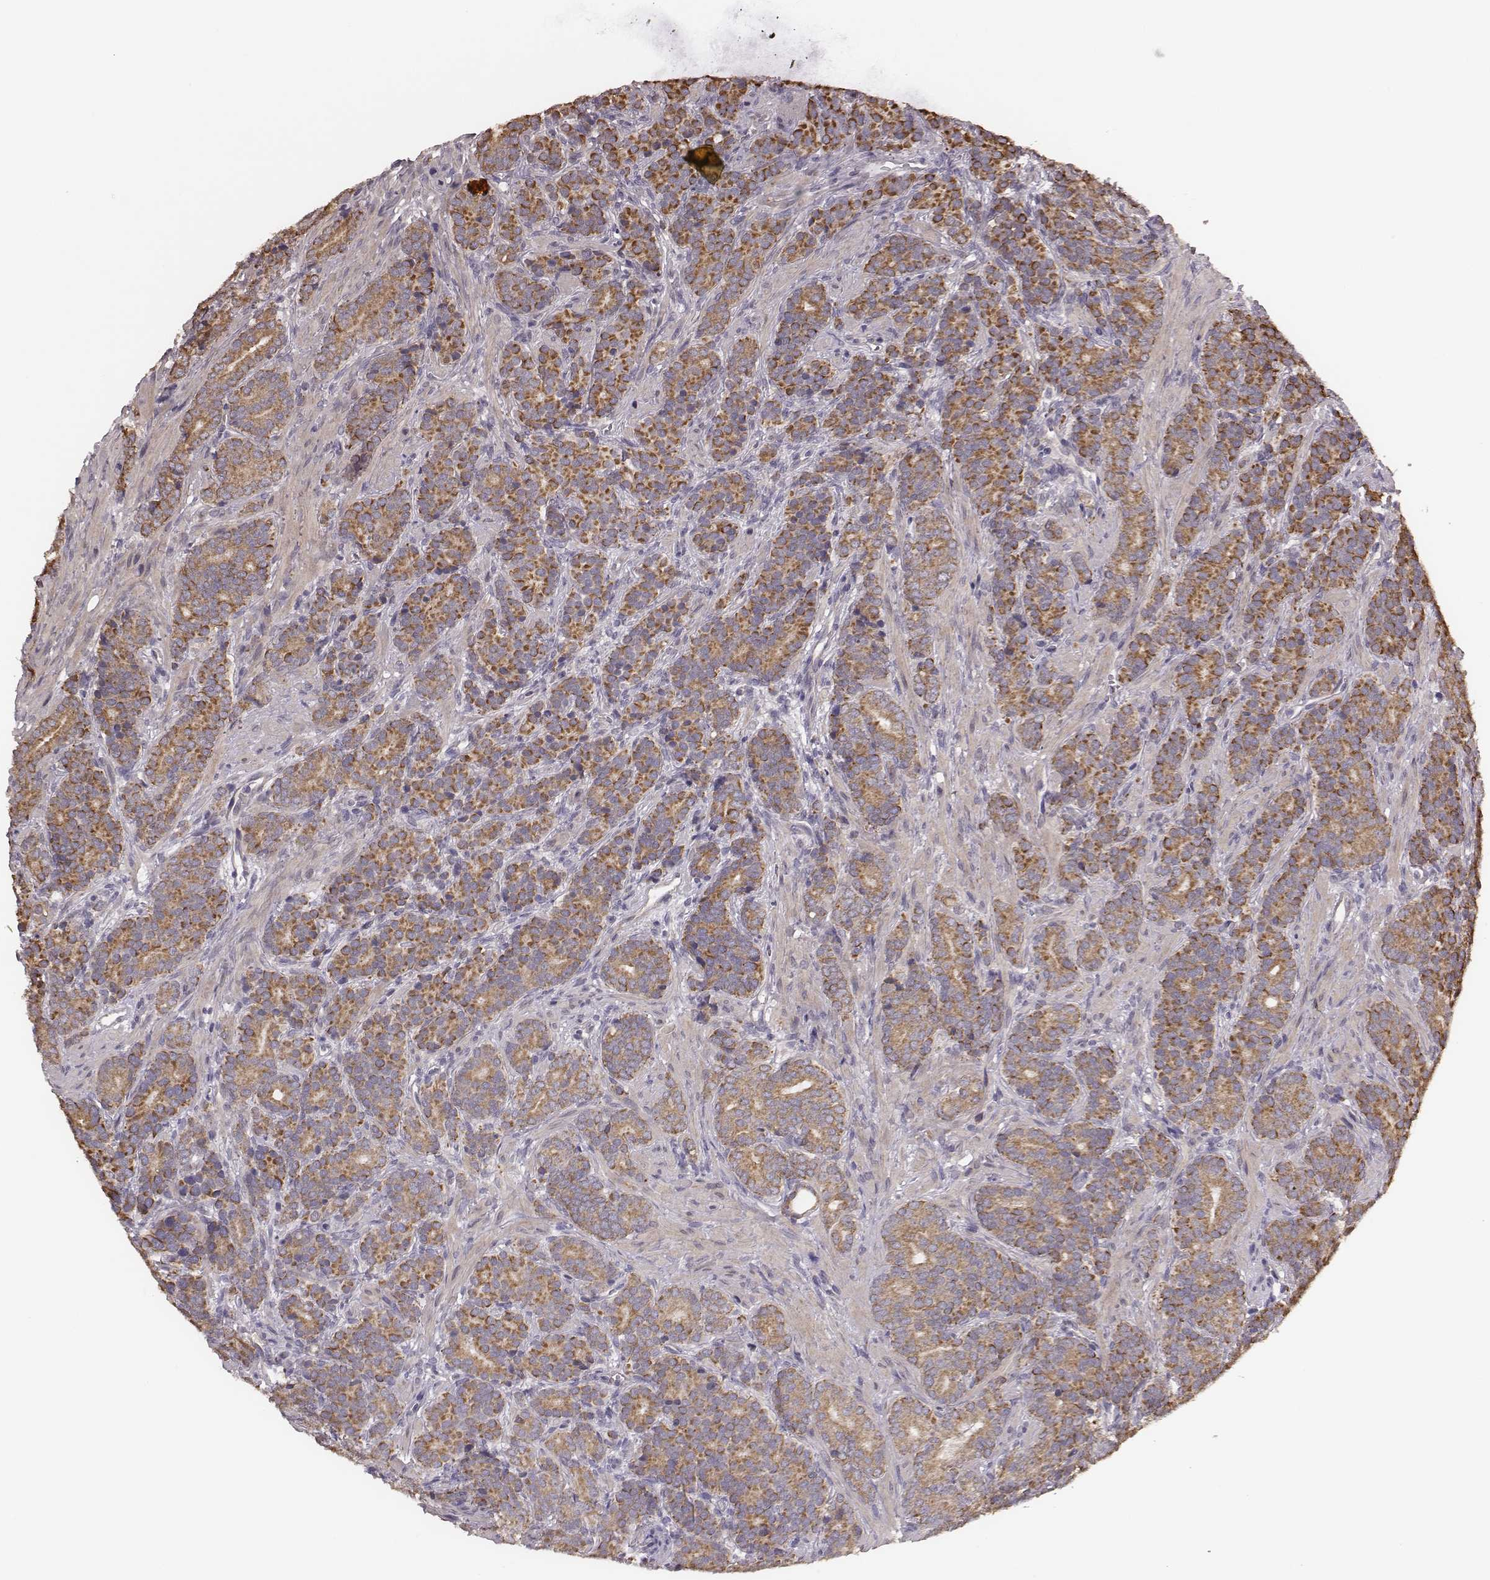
{"staining": {"intensity": "moderate", "quantity": ">75%", "location": "cytoplasmic/membranous"}, "tissue": "prostate cancer", "cell_type": "Tumor cells", "image_type": "cancer", "snomed": [{"axis": "morphology", "description": "Adenocarcinoma, High grade"}, {"axis": "topography", "description": "Prostate"}], "caption": "Immunohistochemistry (IHC) photomicrograph of prostate cancer stained for a protein (brown), which displays medium levels of moderate cytoplasmic/membranous expression in about >75% of tumor cells.", "gene": "HAVCR1", "patient": {"sex": "male", "age": 84}}